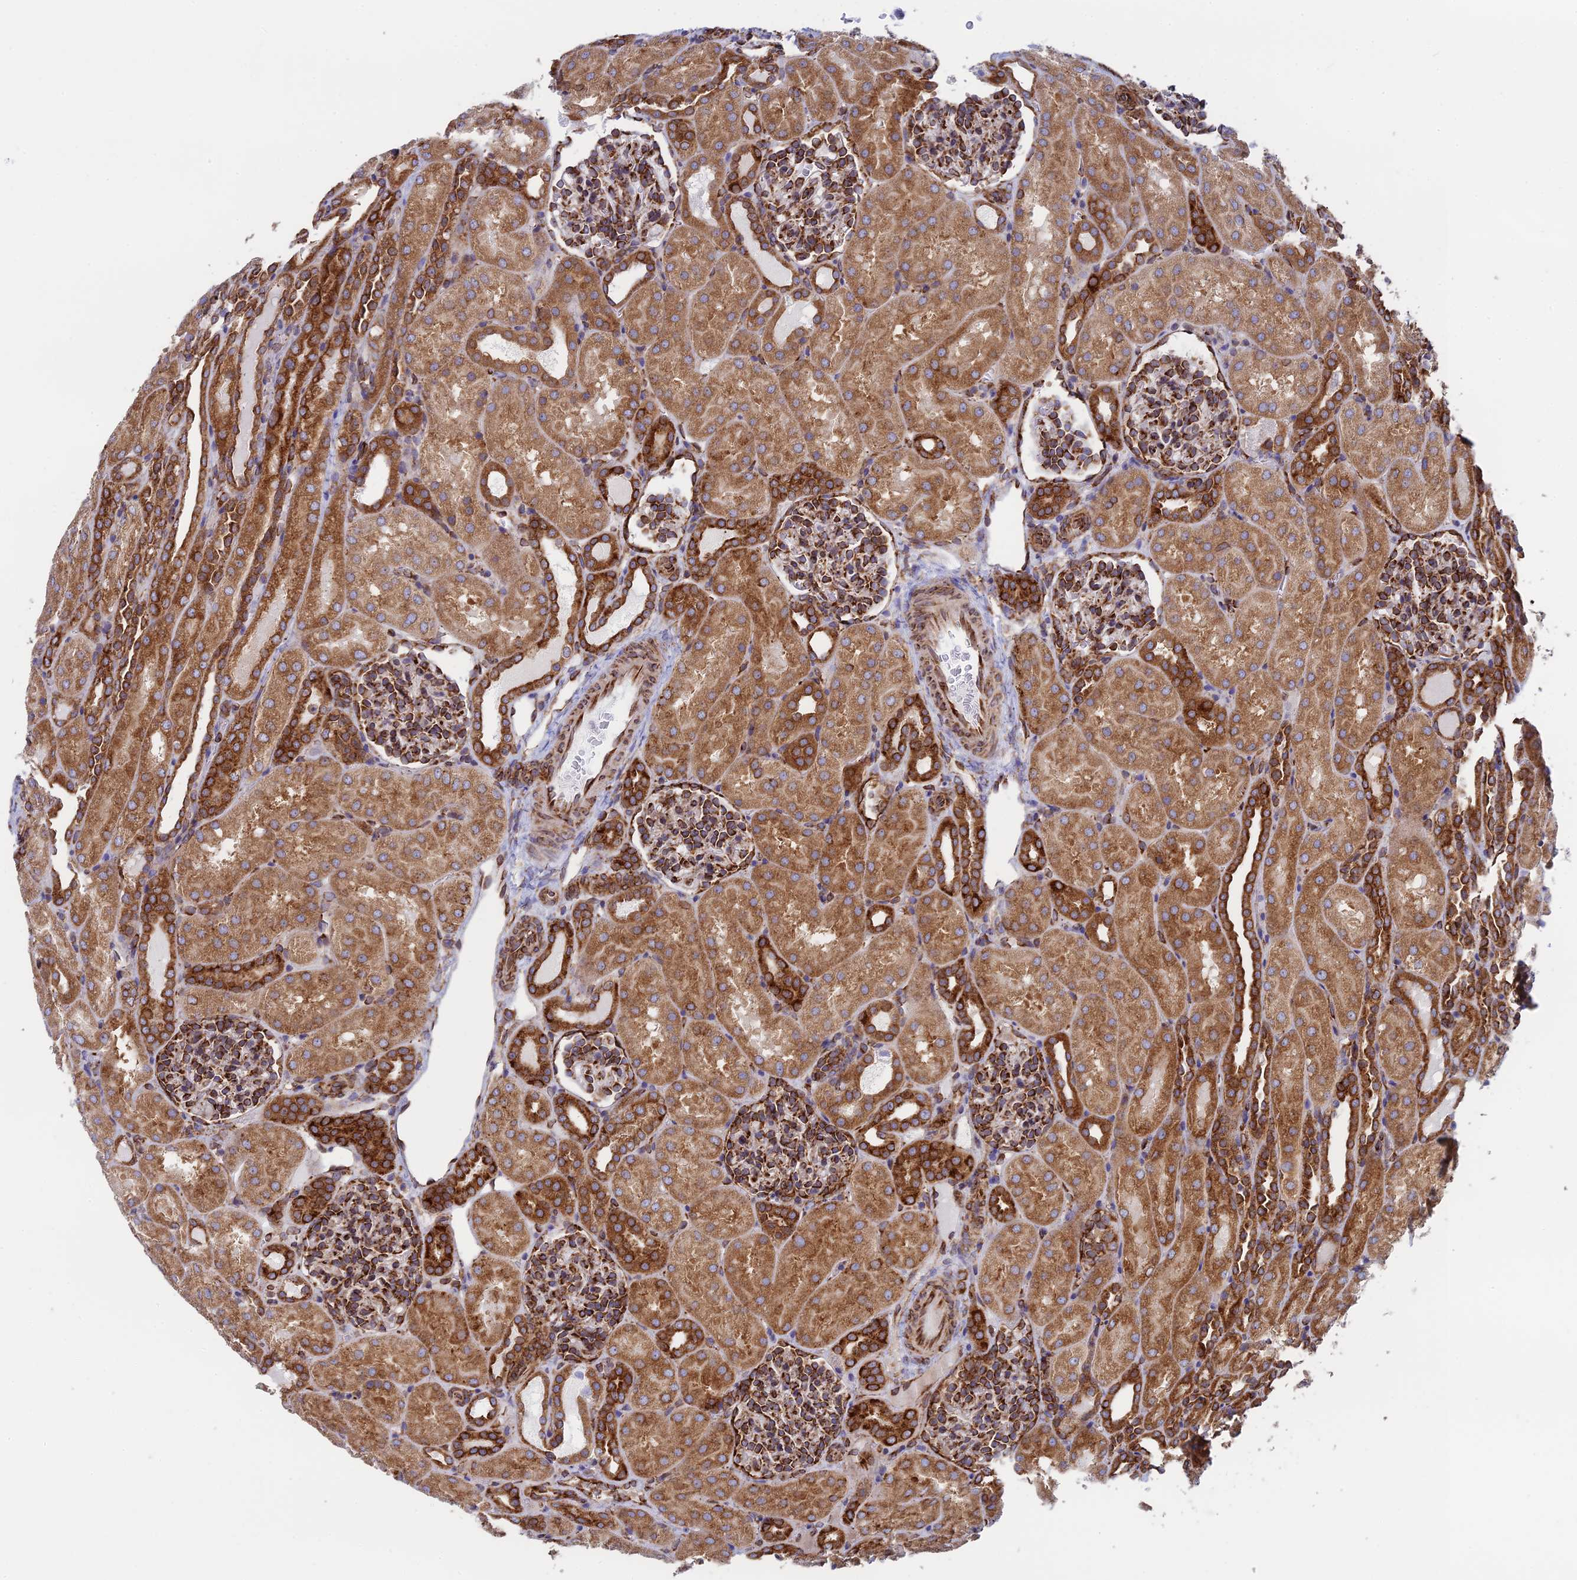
{"staining": {"intensity": "strong", "quantity": "25%-75%", "location": "cytoplasmic/membranous"}, "tissue": "kidney", "cell_type": "Cells in glomeruli", "image_type": "normal", "snomed": [{"axis": "morphology", "description": "Normal tissue, NOS"}, {"axis": "topography", "description": "Kidney"}], "caption": "Protein expression analysis of benign human kidney reveals strong cytoplasmic/membranous staining in about 25%-75% of cells in glomeruli. Using DAB (3,3'-diaminobenzidine) (brown) and hematoxylin (blue) stains, captured at high magnification using brightfield microscopy.", "gene": "CCDC69", "patient": {"sex": "male", "age": 1}}